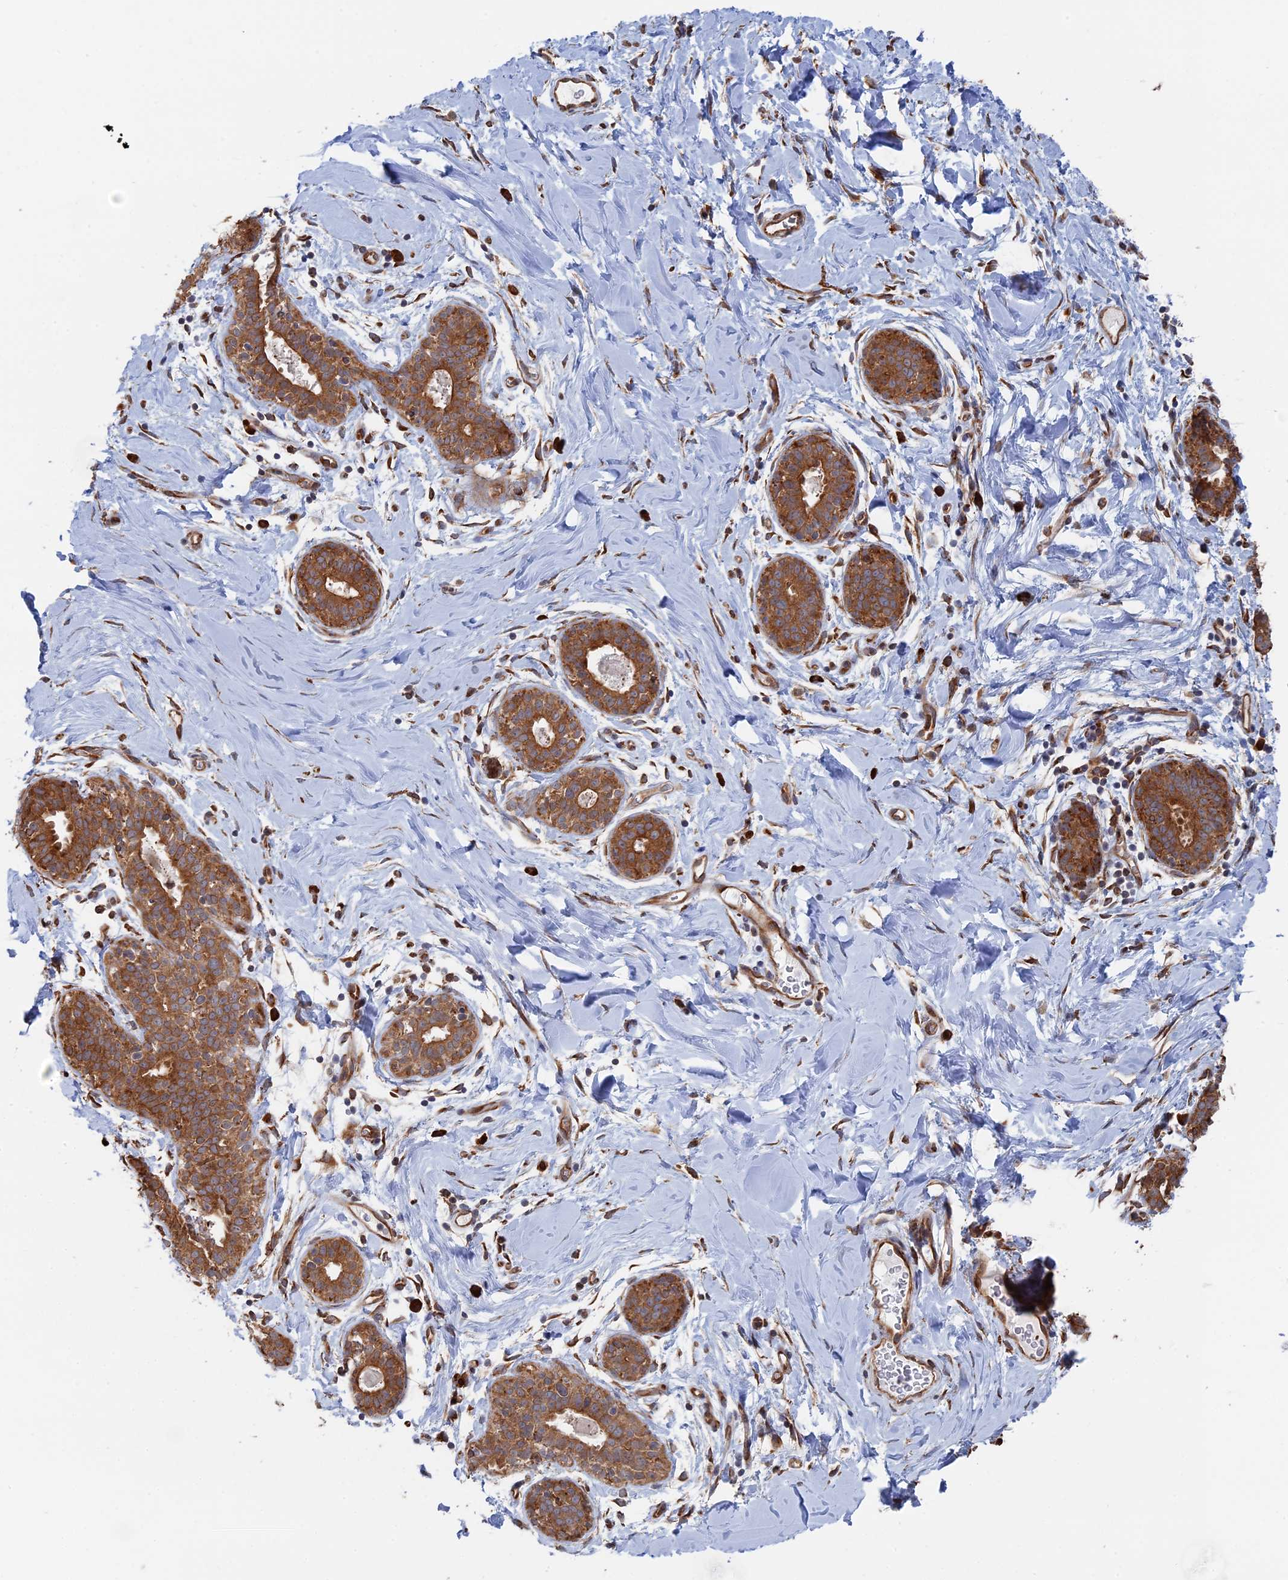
{"staining": {"intensity": "moderate", "quantity": ">75%", "location": "cytoplasmic/membranous"}, "tissue": "adipose tissue", "cell_type": "Adipocytes", "image_type": "normal", "snomed": [{"axis": "morphology", "description": "Normal tissue, NOS"}, {"axis": "topography", "description": "Breast"}], "caption": "A brown stain highlights moderate cytoplasmic/membranous expression of a protein in adipocytes of benign adipose tissue. (IHC, brightfield microscopy, high magnification).", "gene": "BPIFB6", "patient": {"sex": "female", "age": 26}}